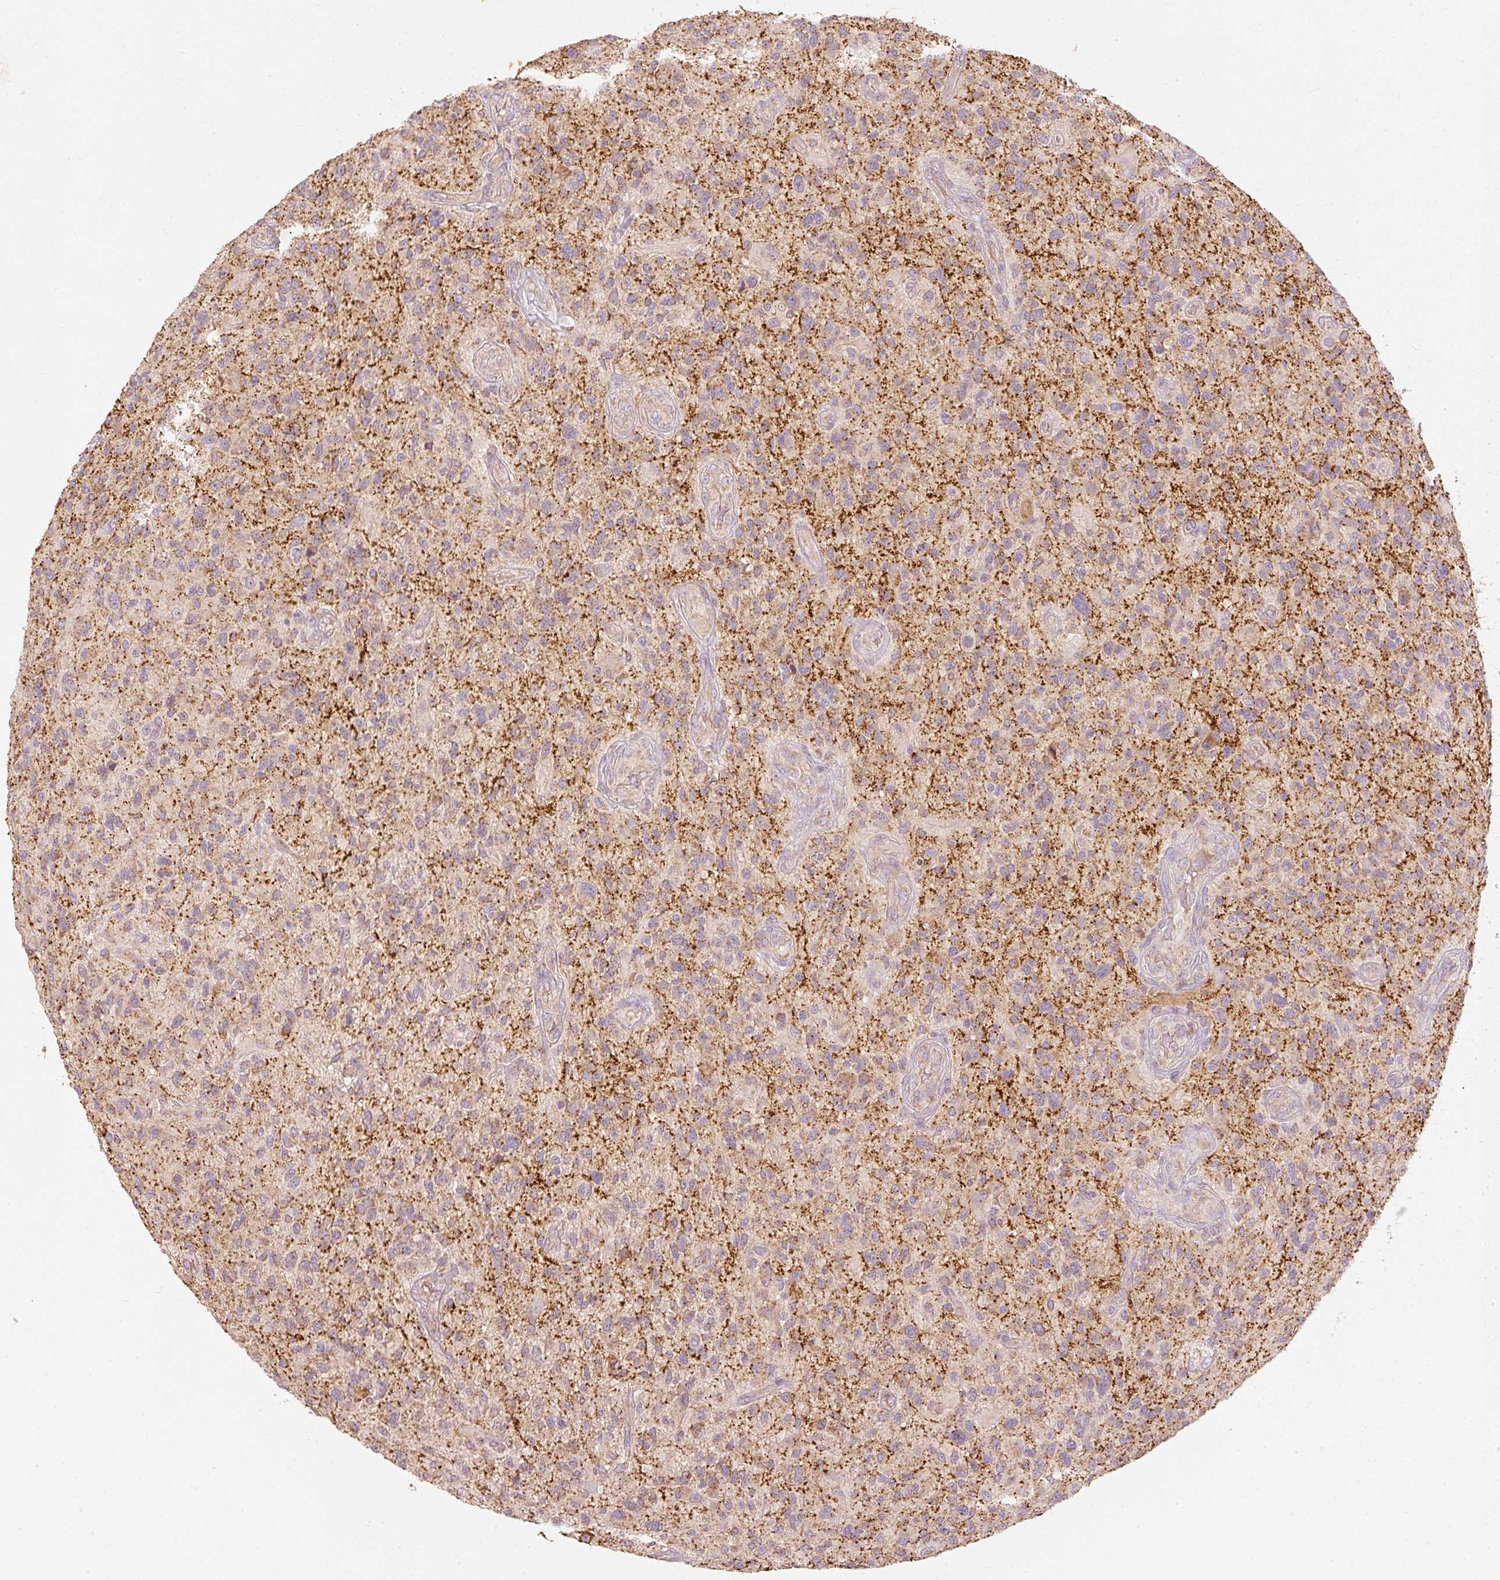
{"staining": {"intensity": "weak", "quantity": "25%-75%", "location": "cytoplasmic/membranous"}, "tissue": "glioma", "cell_type": "Tumor cells", "image_type": "cancer", "snomed": [{"axis": "morphology", "description": "Glioma, malignant, High grade"}, {"axis": "topography", "description": "Brain"}], "caption": "The immunohistochemical stain highlights weak cytoplasmic/membranous expression in tumor cells of malignant glioma (high-grade) tissue.", "gene": "PSENEN", "patient": {"sex": "male", "age": 47}}